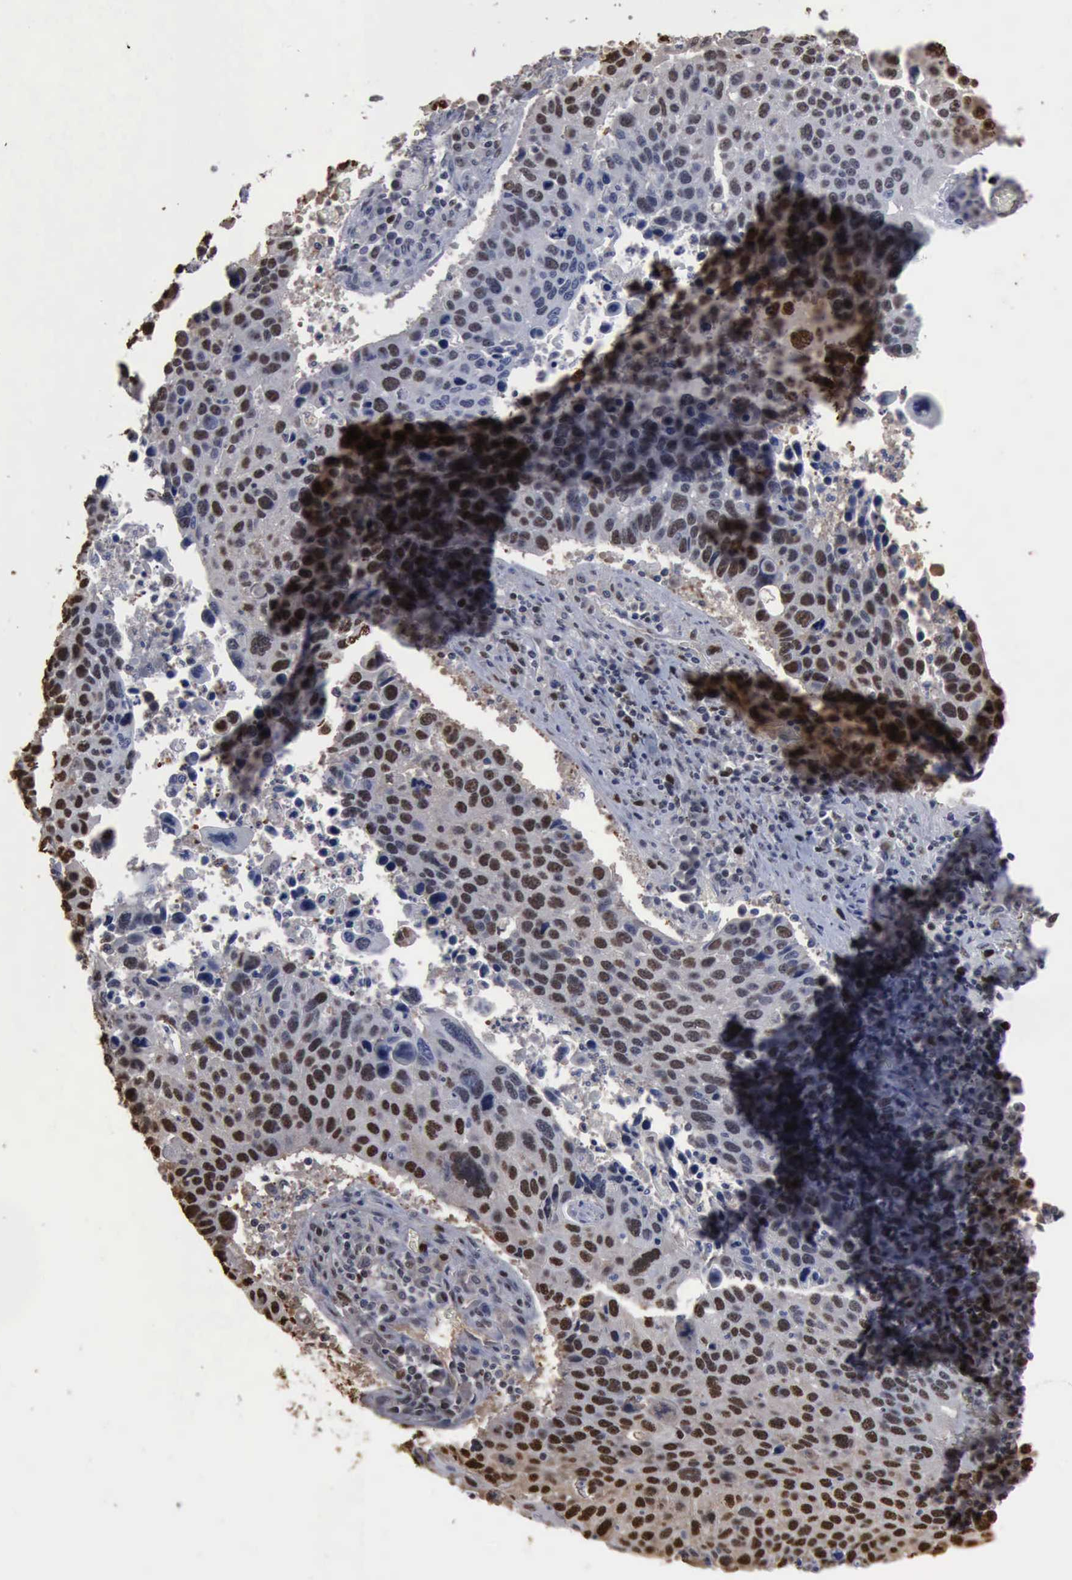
{"staining": {"intensity": "moderate", "quantity": ">75%", "location": "nuclear"}, "tissue": "lung cancer", "cell_type": "Tumor cells", "image_type": "cancer", "snomed": [{"axis": "morphology", "description": "Squamous cell carcinoma, NOS"}, {"axis": "topography", "description": "Lymph node"}, {"axis": "topography", "description": "Lung"}], "caption": "Immunohistochemical staining of human lung squamous cell carcinoma displays moderate nuclear protein expression in about >75% of tumor cells. (DAB IHC, brown staining for protein, blue staining for nuclei).", "gene": "PCNA", "patient": {"sex": "male", "age": 74}}